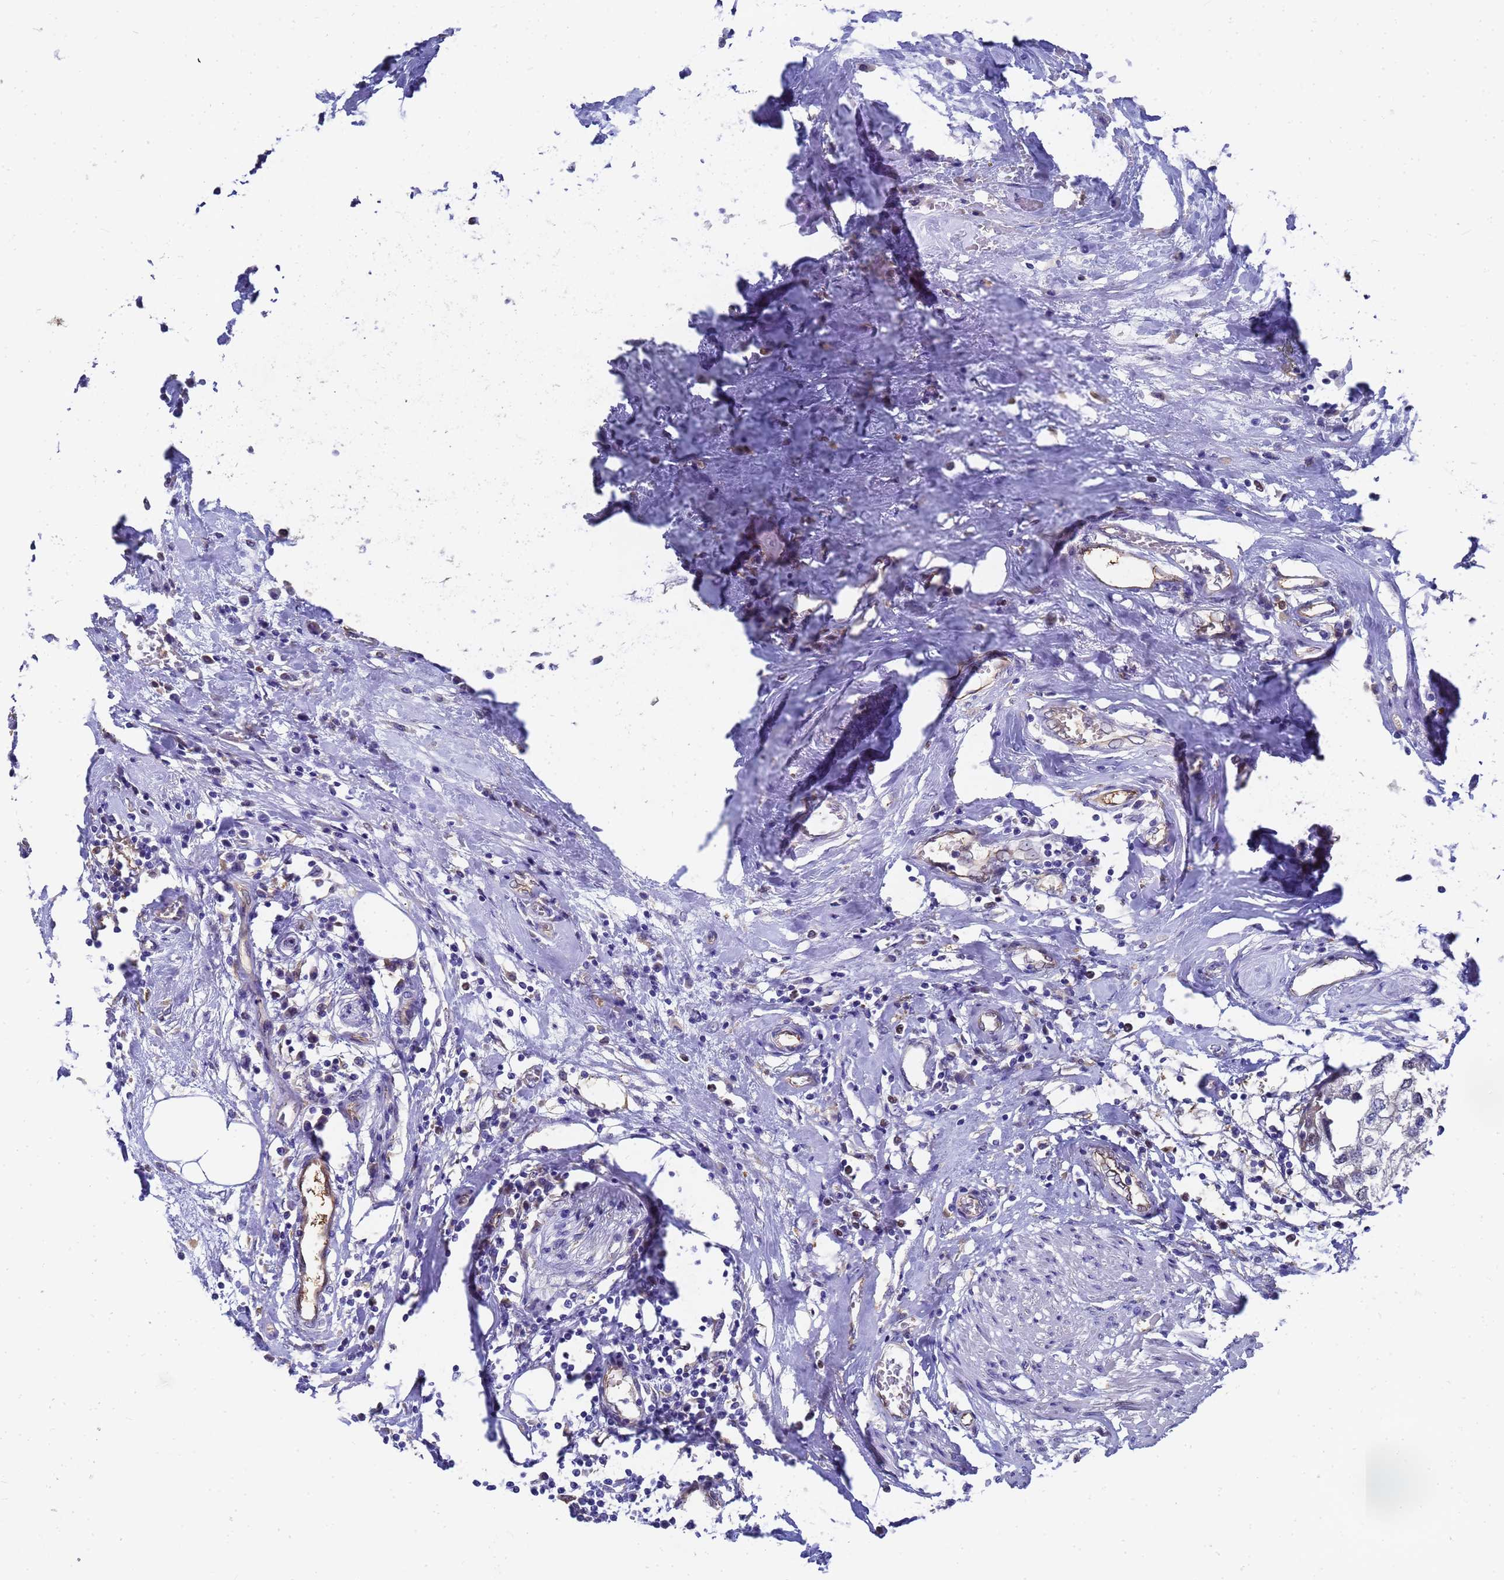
{"staining": {"intensity": "negative", "quantity": "none", "location": "none"}, "tissue": "urothelial cancer", "cell_type": "Tumor cells", "image_type": "cancer", "snomed": [{"axis": "morphology", "description": "Urothelial carcinoma, High grade"}, {"axis": "topography", "description": "Urinary bladder"}], "caption": "Immunohistochemistry histopathology image of neoplastic tissue: human urothelial cancer stained with DAB (3,3'-diaminobenzidine) shows no significant protein positivity in tumor cells.", "gene": "SLC35E2B", "patient": {"sex": "male", "age": 64}}